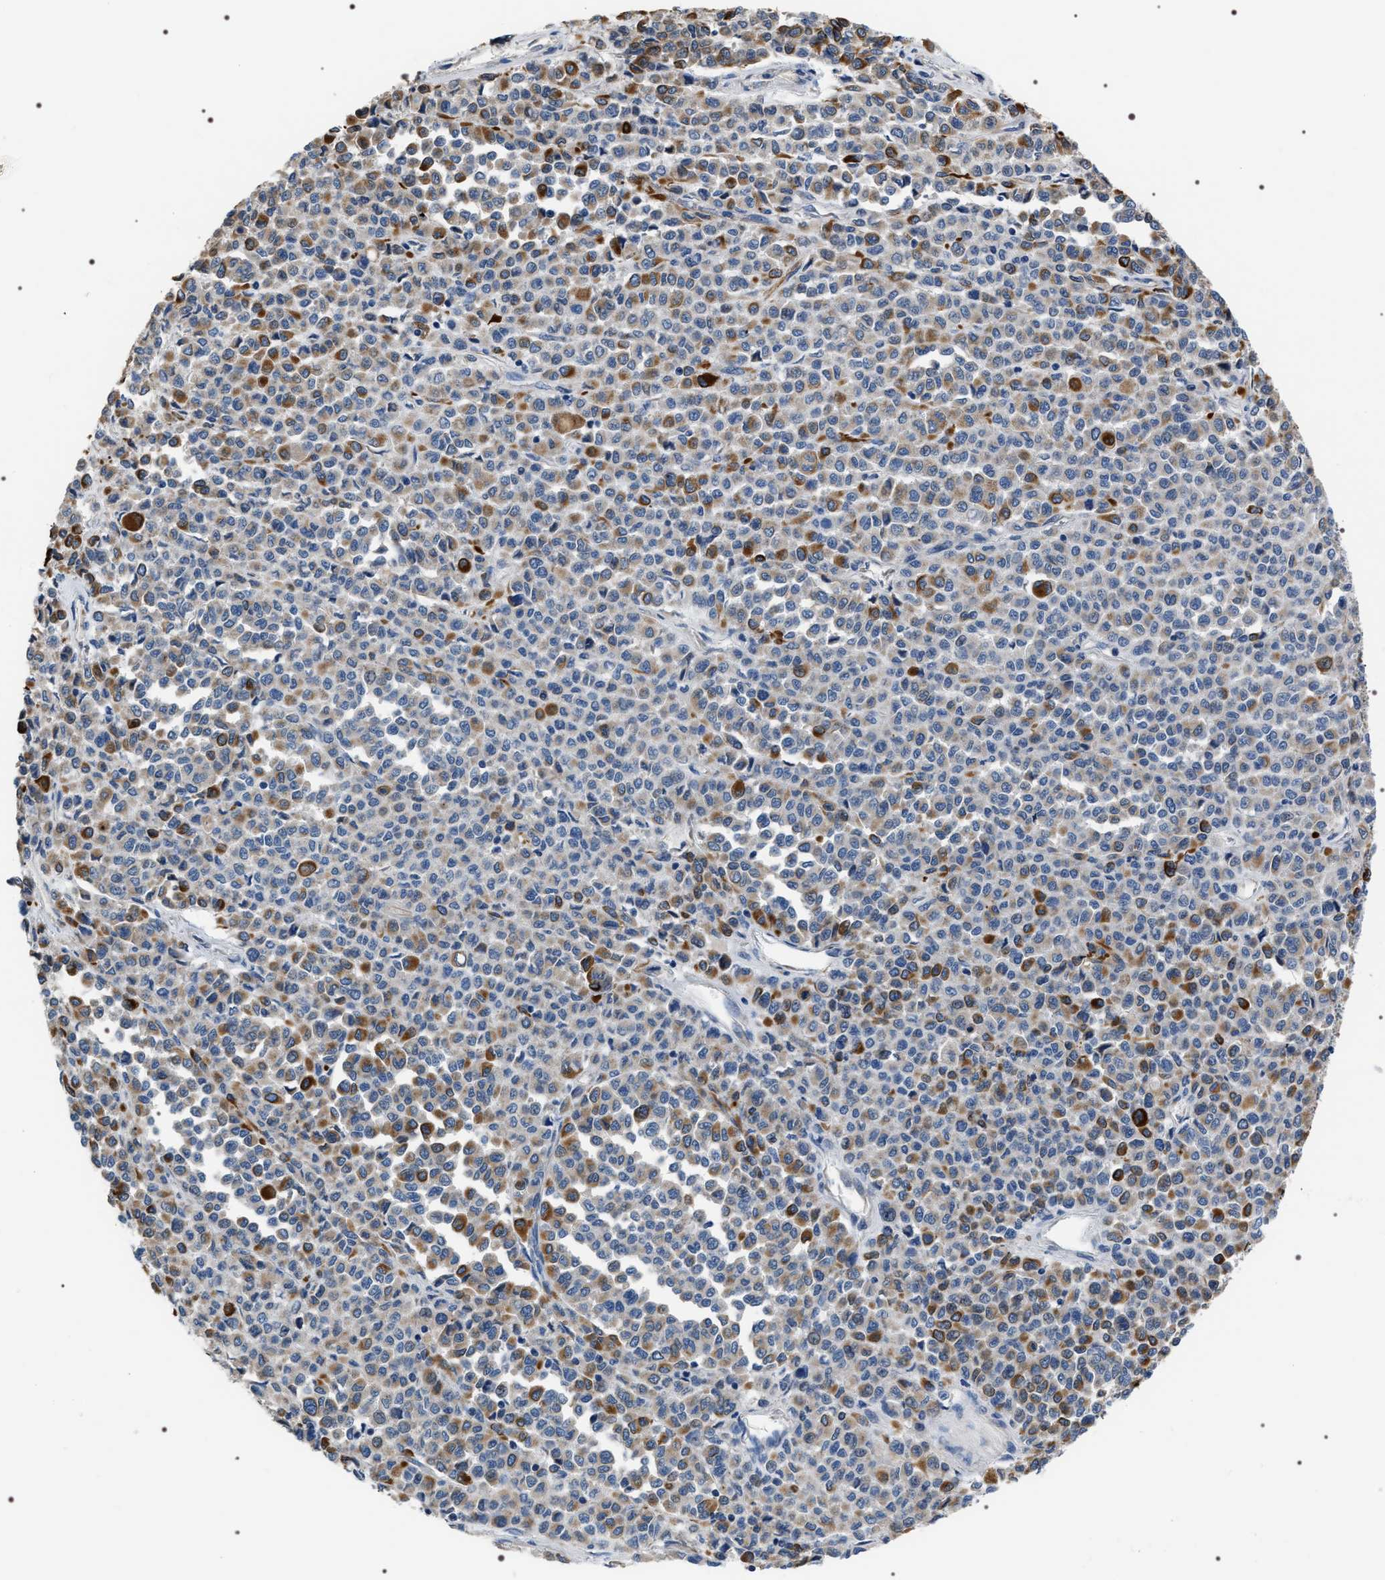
{"staining": {"intensity": "strong", "quantity": "<25%", "location": "cytoplasmic/membranous"}, "tissue": "melanoma", "cell_type": "Tumor cells", "image_type": "cancer", "snomed": [{"axis": "morphology", "description": "Malignant melanoma, Metastatic site"}, {"axis": "topography", "description": "Pancreas"}], "caption": "Brown immunohistochemical staining in human malignant melanoma (metastatic site) displays strong cytoplasmic/membranous positivity in approximately <25% of tumor cells.", "gene": "PKD1L1", "patient": {"sex": "female", "age": 30}}